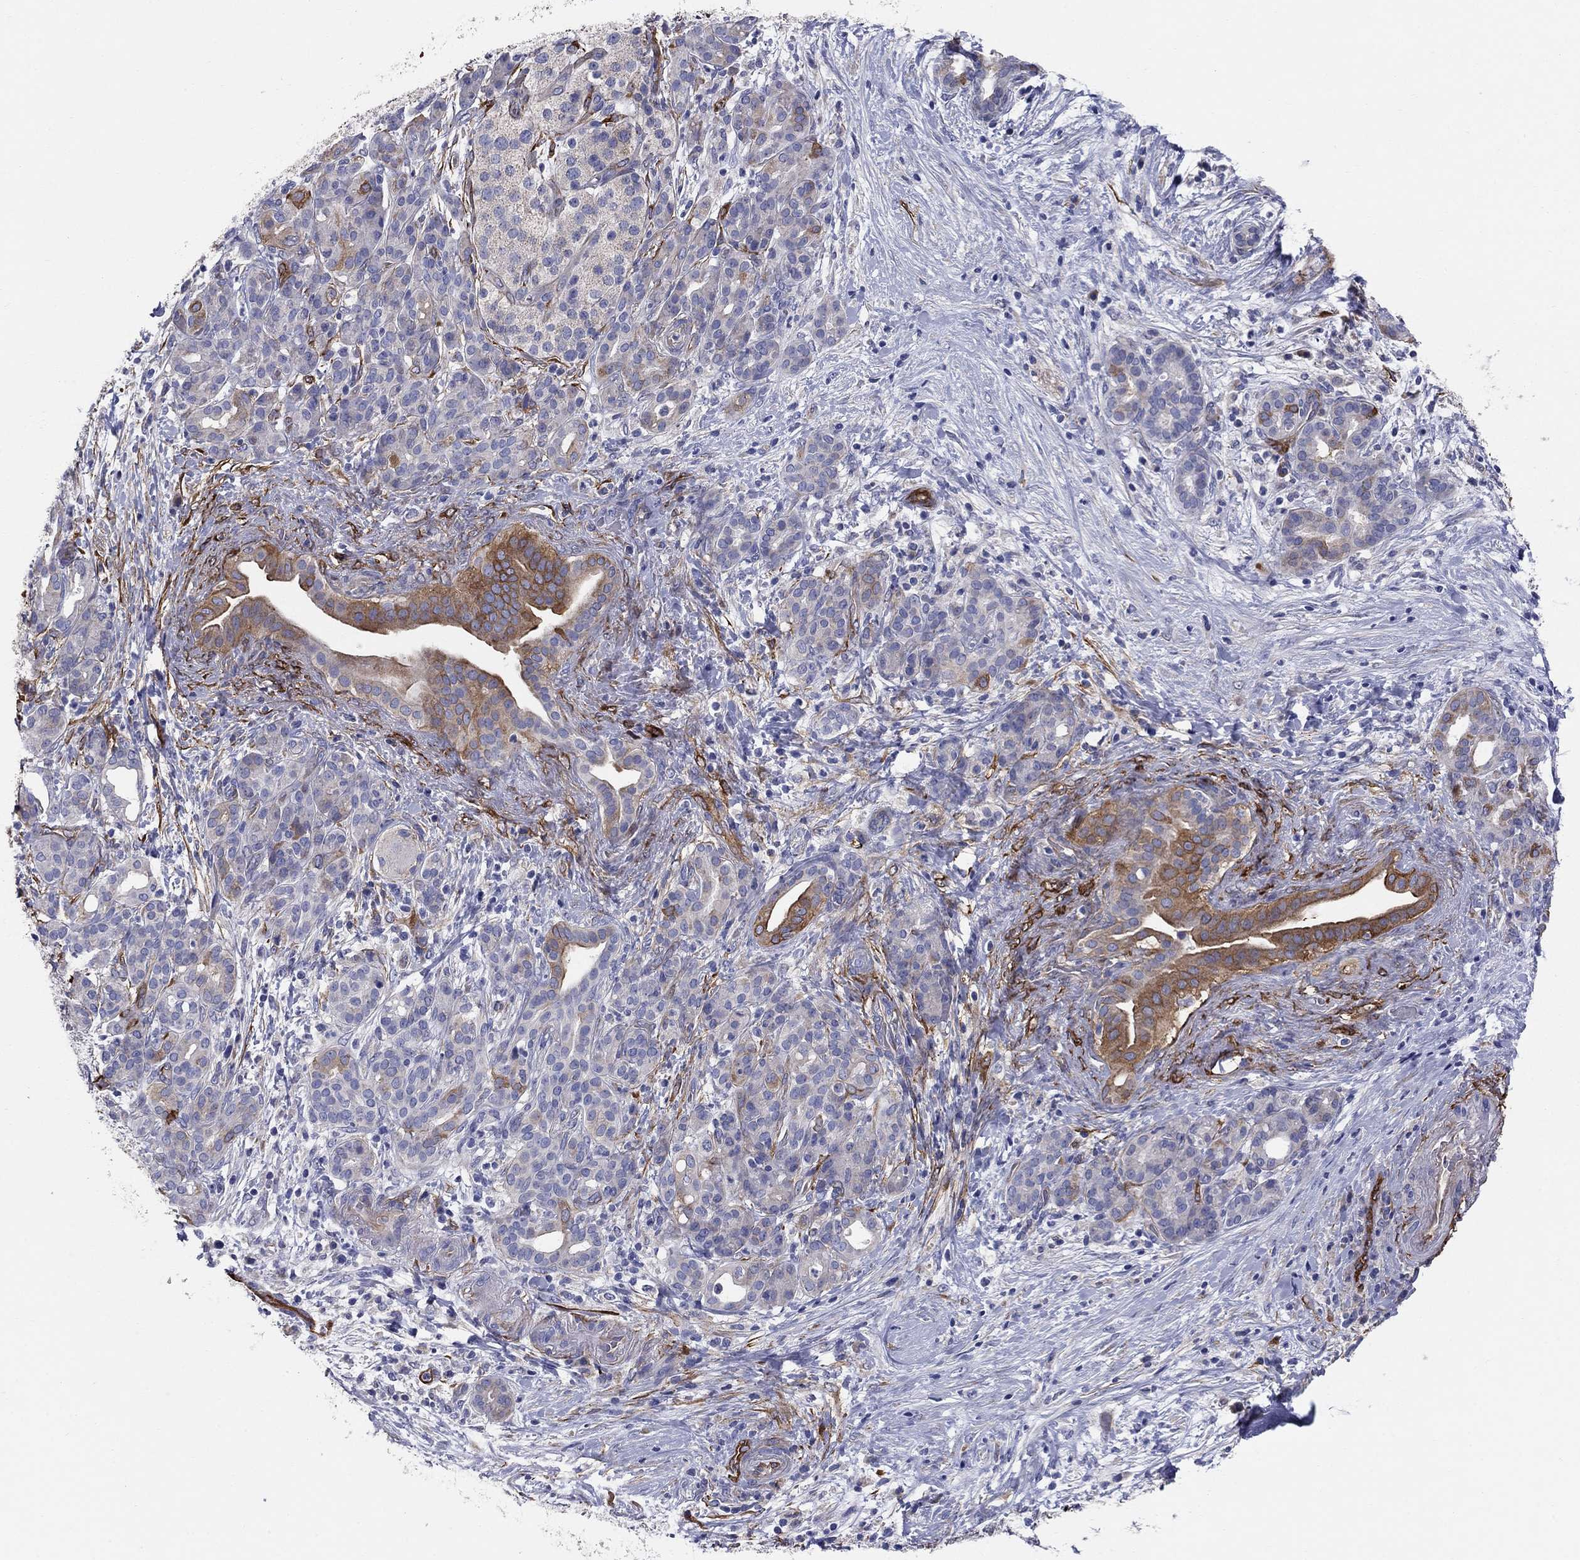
{"staining": {"intensity": "strong", "quantity": "25%-75%", "location": "cytoplasmic/membranous"}, "tissue": "pancreatic cancer", "cell_type": "Tumor cells", "image_type": "cancer", "snomed": [{"axis": "morphology", "description": "Adenocarcinoma, NOS"}, {"axis": "topography", "description": "Pancreas"}], "caption": "Tumor cells display high levels of strong cytoplasmic/membranous staining in about 25%-75% of cells in human pancreatic cancer (adenocarcinoma).", "gene": "EMP2", "patient": {"sex": "male", "age": 44}}